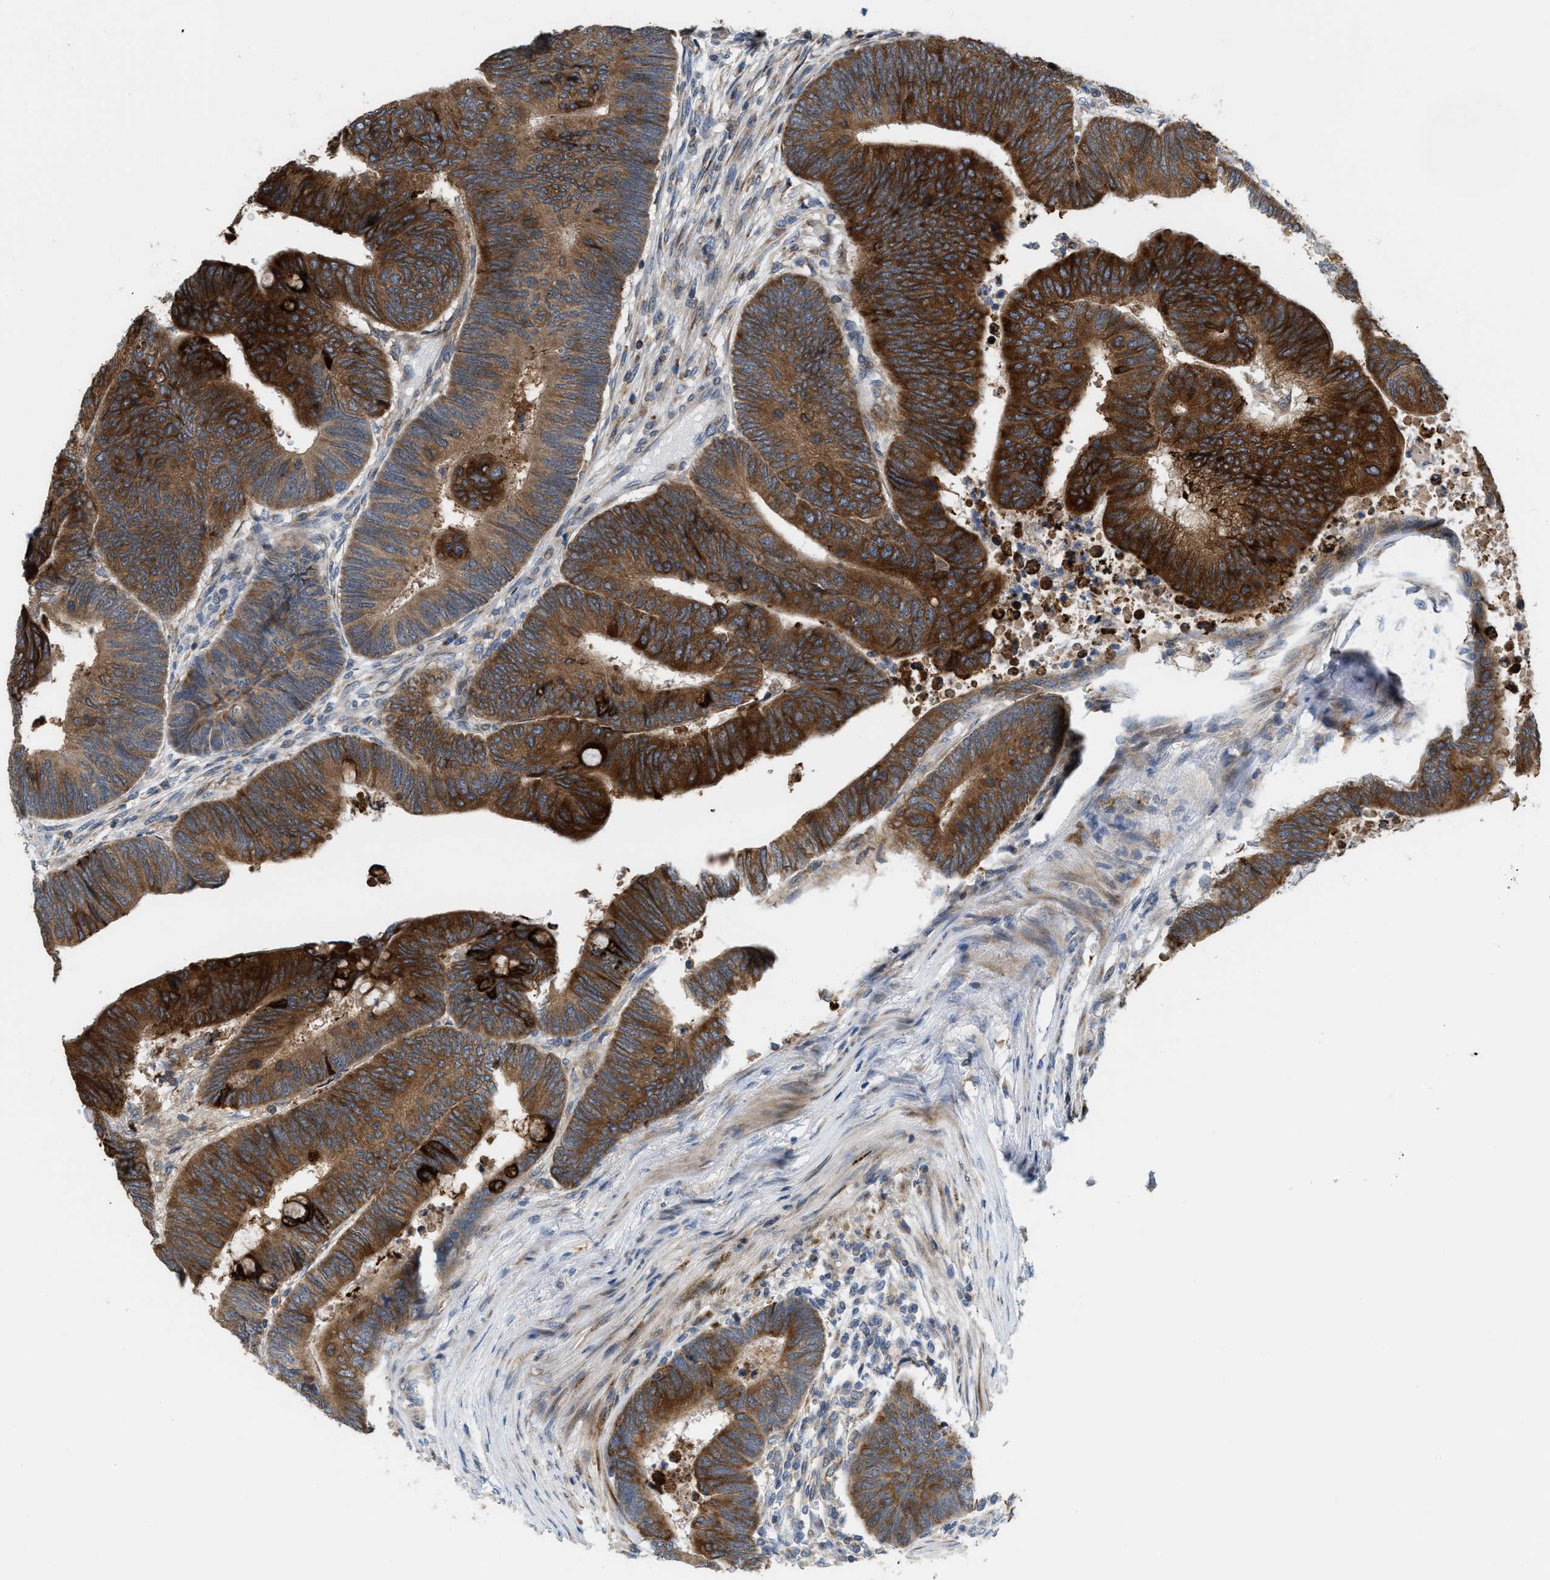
{"staining": {"intensity": "strong", "quantity": ">75%", "location": "cytoplasmic/membranous"}, "tissue": "colorectal cancer", "cell_type": "Tumor cells", "image_type": "cancer", "snomed": [{"axis": "morphology", "description": "Normal tissue, NOS"}, {"axis": "morphology", "description": "Adenocarcinoma, NOS"}, {"axis": "topography", "description": "Rectum"}, {"axis": "topography", "description": "Peripheral nerve tissue"}], "caption": "This micrograph demonstrates colorectal cancer (adenocarcinoma) stained with immunohistochemistry (IHC) to label a protein in brown. The cytoplasmic/membranous of tumor cells show strong positivity for the protein. Nuclei are counter-stained blue.", "gene": "DIPK1A", "patient": {"sex": "male", "age": 92}}